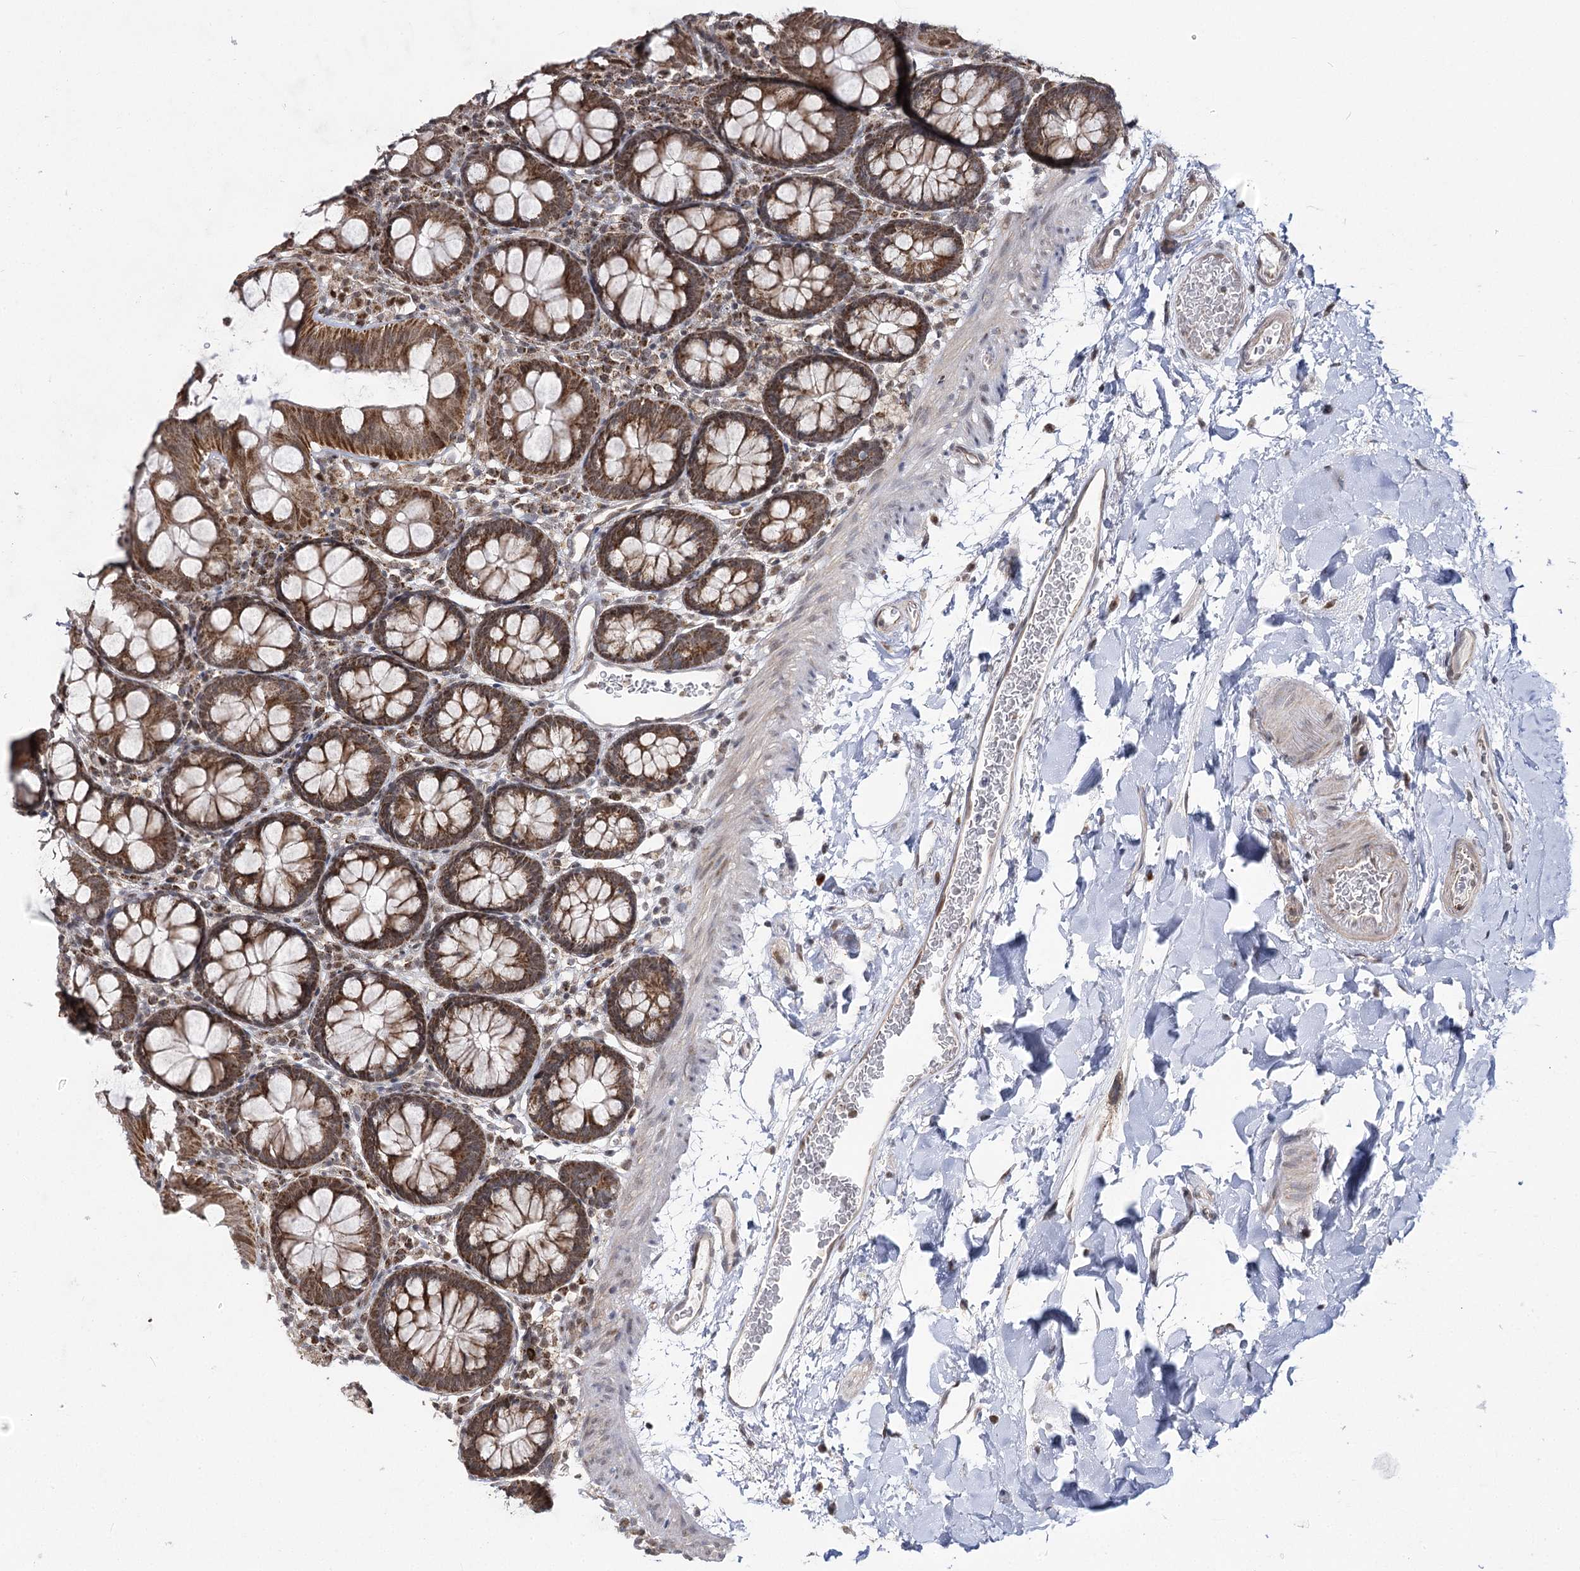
{"staining": {"intensity": "moderate", "quantity": ">75%", "location": "cytoplasmic/membranous,nuclear"}, "tissue": "colon", "cell_type": "Endothelial cells", "image_type": "normal", "snomed": [{"axis": "morphology", "description": "Normal tissue, NOS"}, {"axis": "topography", "description": "Colon"}], "caption": "Immunohistochemical staining of unremarkable colon shows >75% levels of moderate cytoplasmic/membranous,nuclear protein expression in approximately >75% of endothelial cells.", "gene": "SLC4A1AP", "patient": {"sex": "male", "age": 75}}